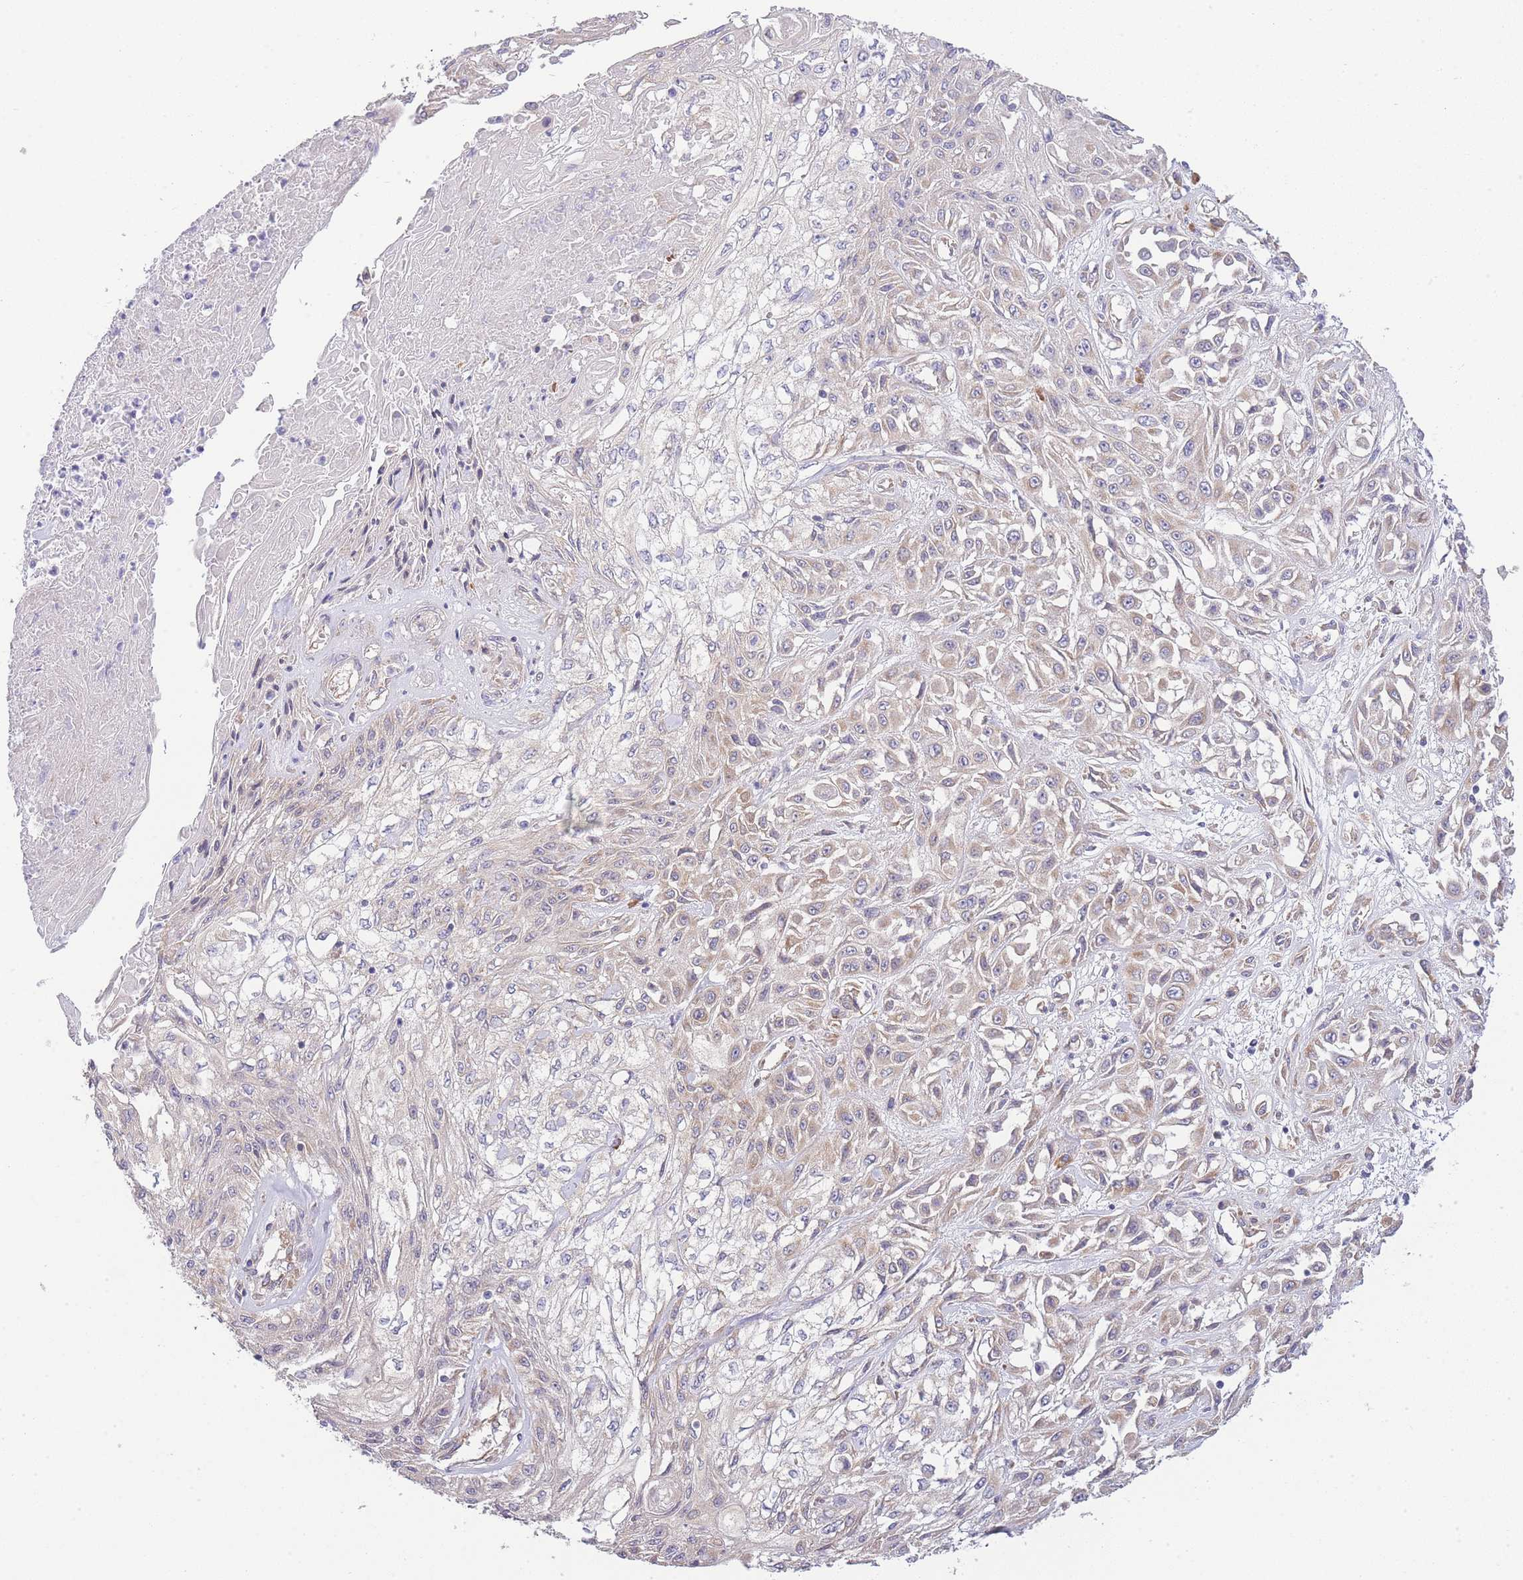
{"staining": {"intensity": "weak", "quantity": ">75%", "location": "cytoplasmic/membranous"}, "tissue": "skin cancer", "cell_type": "Tumor cells", "image_type": "cancer", "snomed": [{"axis": "morphology", "description": "Squamous cell carcinoma, NOS"}, {"axis": "morphology", "description": "Squamous cell carcinoma, metastatic, NOS"}, {"axis": "topography", "description": "Skin"}, {"axis": "topography", "description": "Lymph node"}], "caption": "Immunohistochemistry (IHC) histopathology image of neoplastic tissue: skin metastatic squamous cell carcinoma stained using immunohistochemistry (IHC) demonstrates low levels of weak protein expression localized specifically in the cytoplasmic/membranous of tumor cells, appearing as a cytoplasmic/membranous brown color.", "gene": "BEX1", "patient": {"sex": "male", "age": 75}}